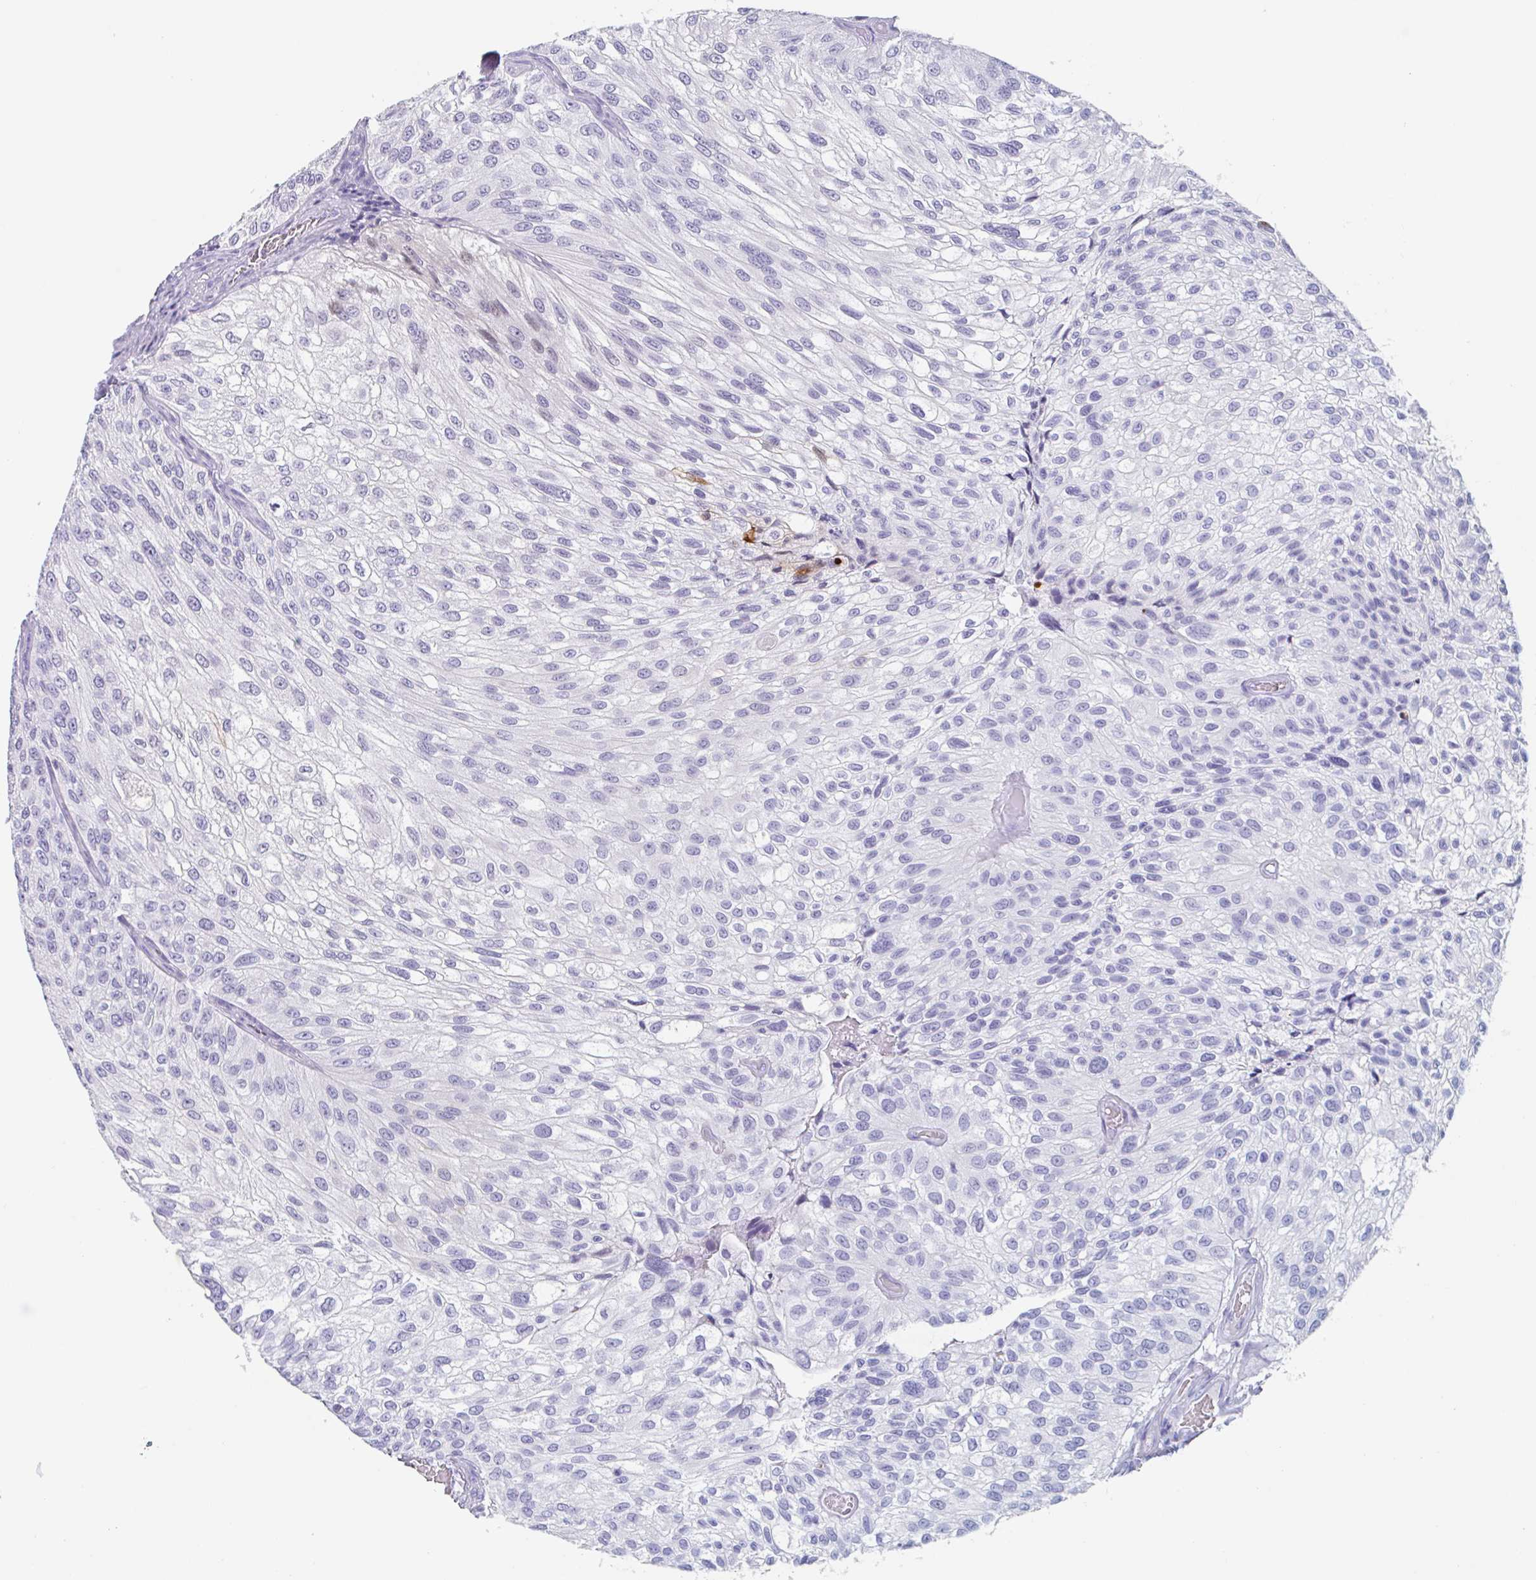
{"staining": {"intensity": "negative", "quantity": "none", "location": "none"}, "tissue": "urothelial cancer", "cell_type": "Tumor cells", "image_type": "cancer", "snomed": [{"axis": "morphology", "description": "Urothelial carcinoma, NOS"}, {"axis": "topography", "description": "Urinary bladder"}], "caption": "High magnification brightfield microscopy of transitional cell carcinoma stained with DAB (brown) and counterstained with hematoxylin (blue): tumor cells show no significant expression. (Stains: DAB immunohistochemistry (IHC) with hematoxylin counter stain, Microscopy: brightfield microscopy at high magnification).", "gene": "EMC4", "patient": {"sex": "male", "age": 87}}